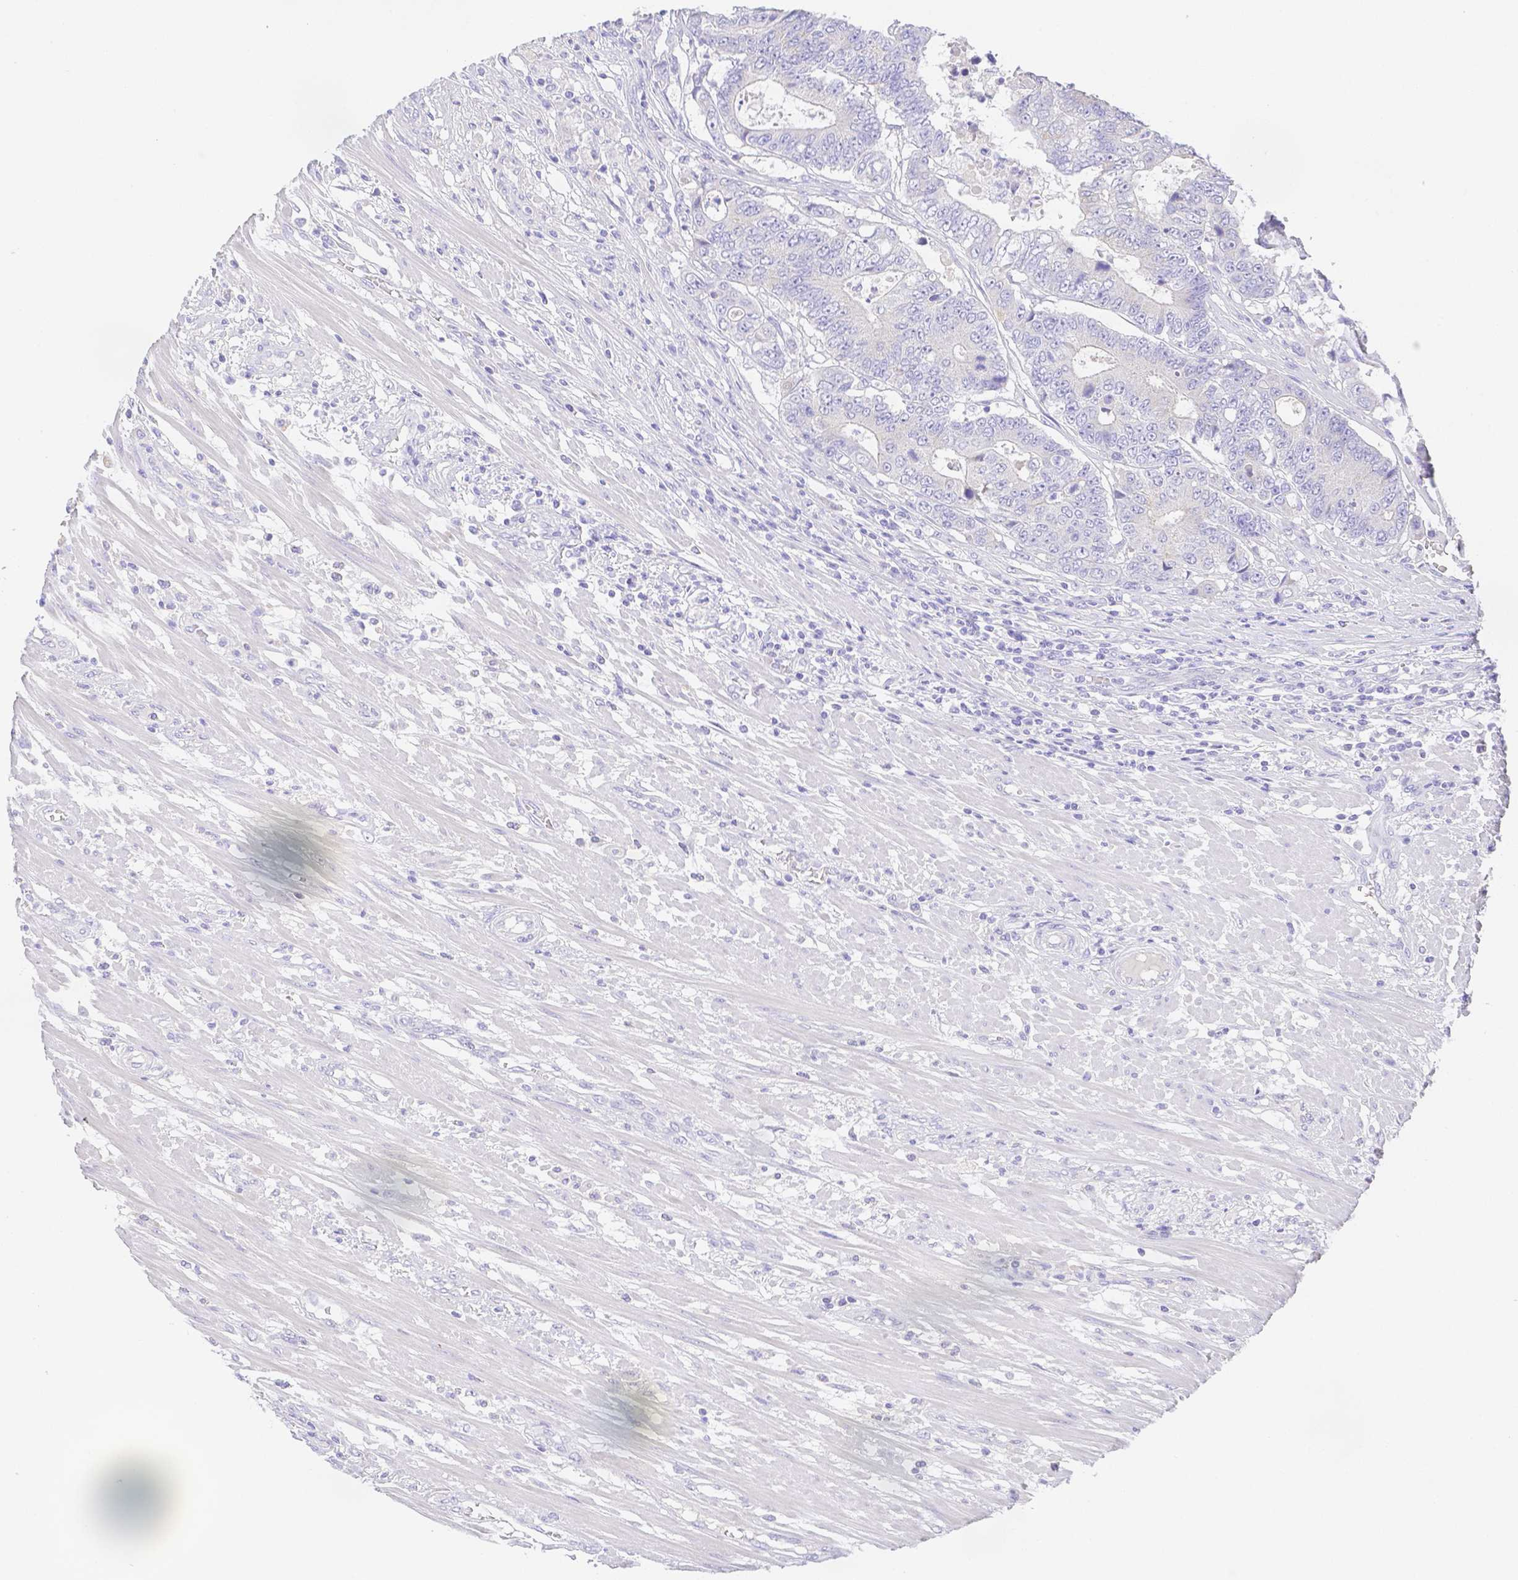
{"staining": {"intensity": "negative", "quantity": "none", "location": "none"}, "tissue": "colorectal cancer", "cell_type": "Tumor cells", "image_type": "cancer", "snomed": [{"axis": "morphology", "description": "Adenocarcinoma, NOS"}, {"axis": "topography", "description": "Colon"}], "caption": "Tumor cells show no significant protein staining in colorectal cancer (adenocarcinoma).", "gene": "ZG16B", "patient": {"sex": "female", "age": 48}}